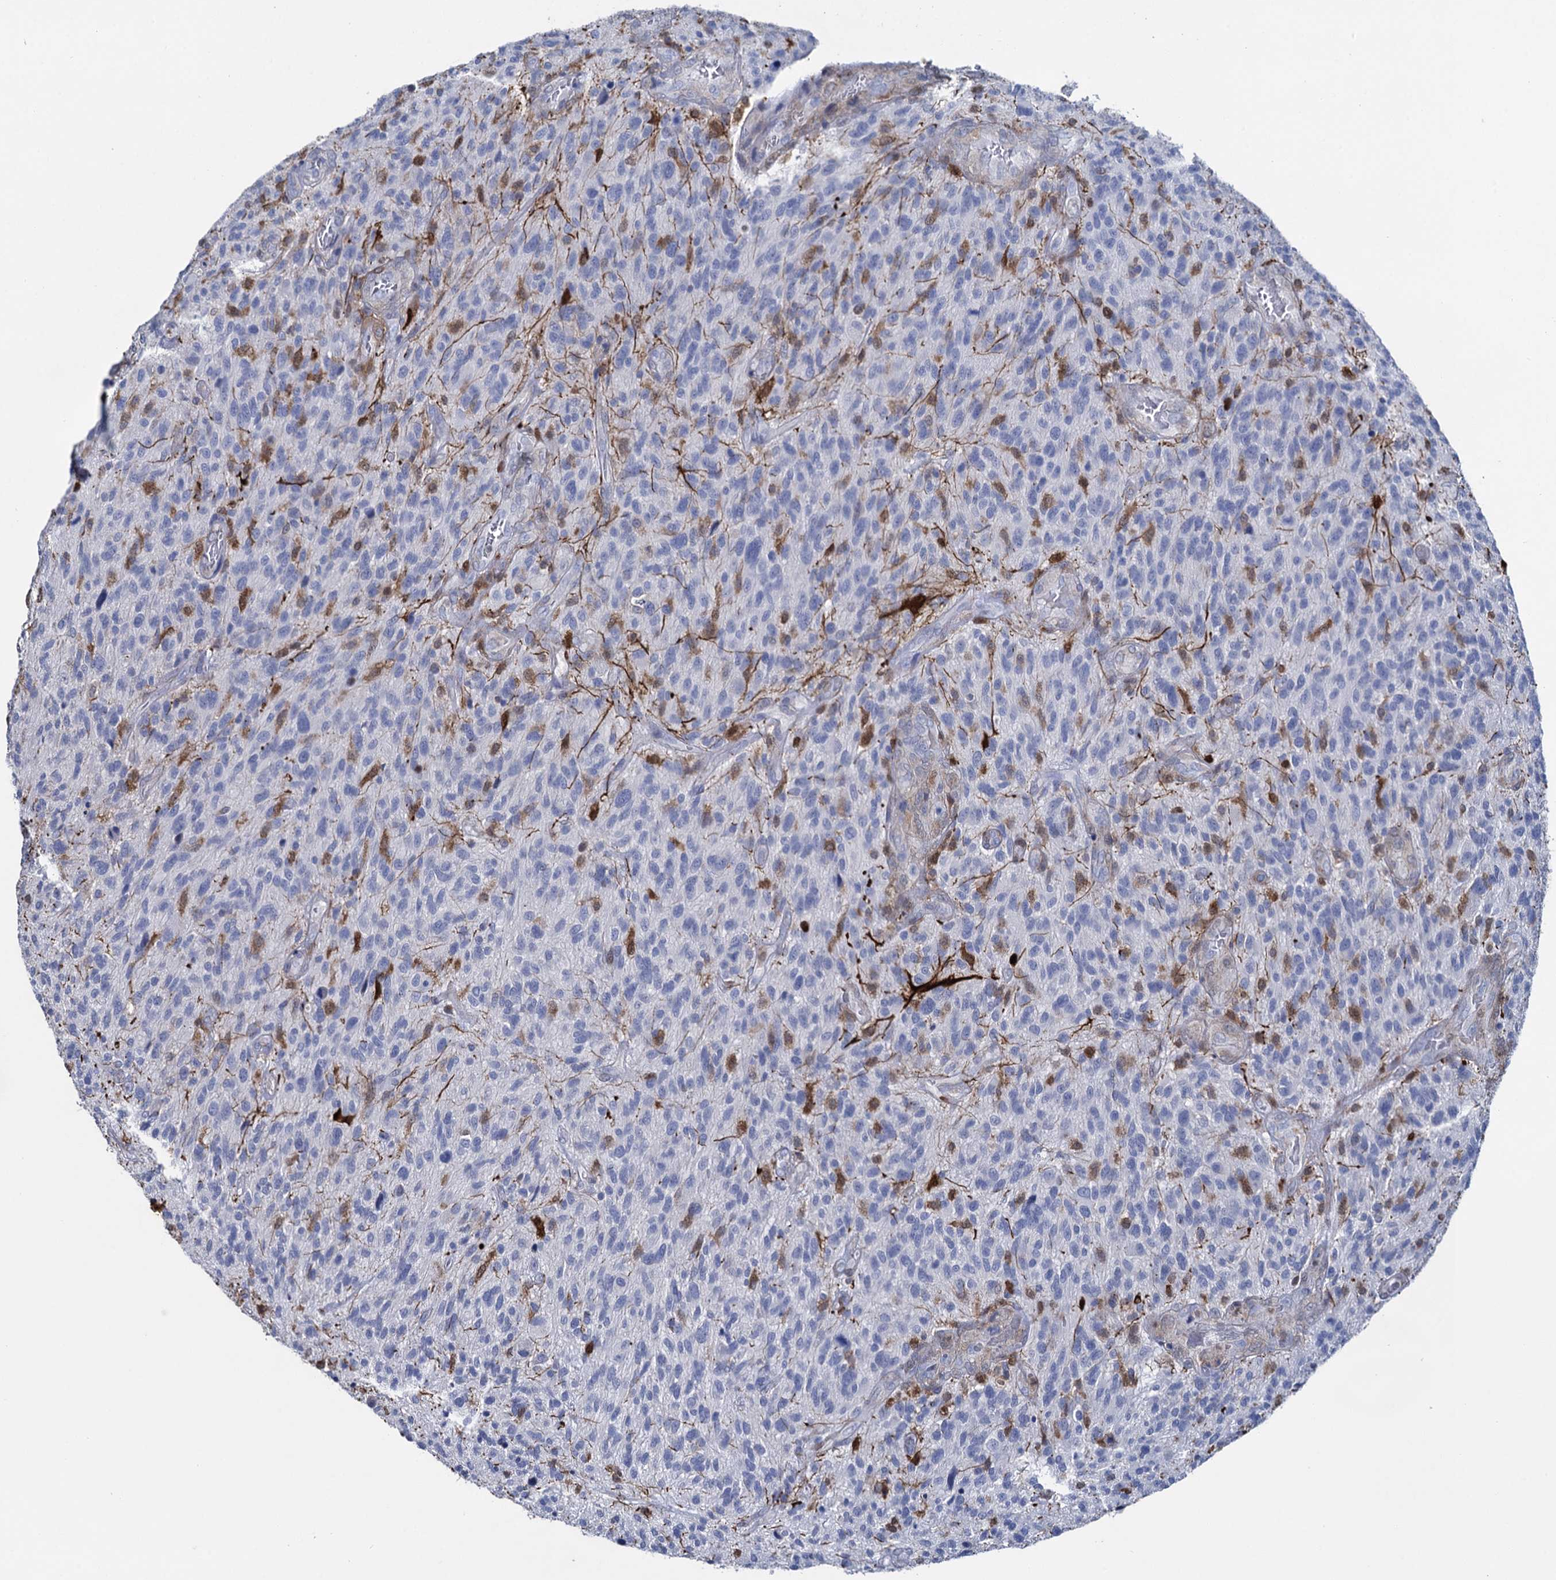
{"staining": {"intensity": "negative", "quantity": "none", "location": "none"}, "tissue": "glioma", "cell_type": "Tumor cells", "image_type": "cancer", "snomed": [{"axis": "morphology", "description": "Glioma, malignant, High grade"}, {"axis": "topography", "description": "Brain"}], "caption": "IHC of high-grade glioma (malignant) reveals no expression in tumor cells.", "gene": "FABP5", "patient": {"sex": "male", "age": 47}}